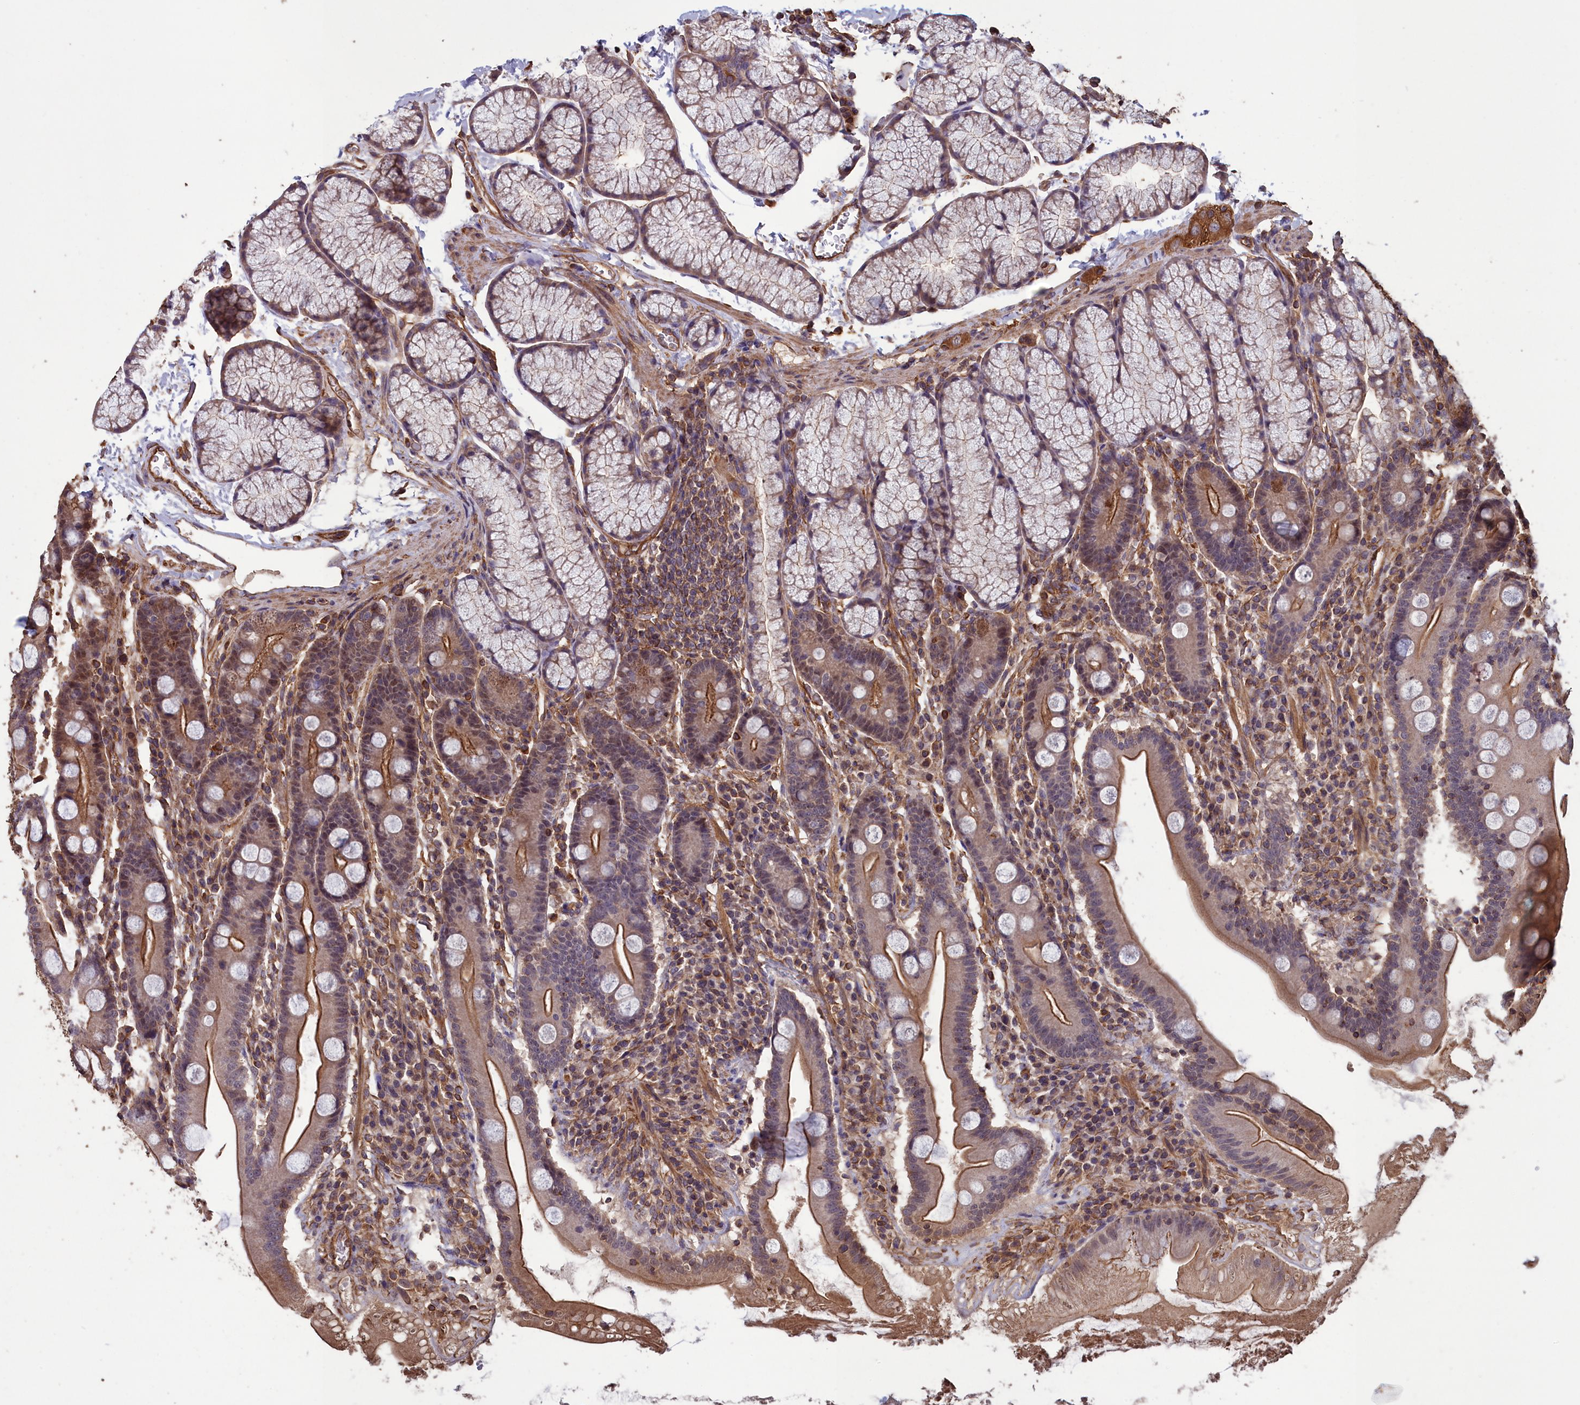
{"staining": {"intensity": "moderate", "quantity": "25%-75%", "location": "cytoplasmic/membranous,nuclear"}, "tissue": "duodenum", "cell_type": "Glandular cells", "image_type": "normal", "snomed": [{"axis": "morphology", "description": "Normal tissue, NOS"}, {"axis": "topography", "description": "Duodenum"}], "caption": "This micrograph demonstrates immunohistochemistry staining of normal duodenum, with medium moderate cytoplasmic/membranous,nuclear expression in approximately 25%-75% of glandular cells.", "gene": "DAPK3", "patient": {"sex": "male", "age": 35}}